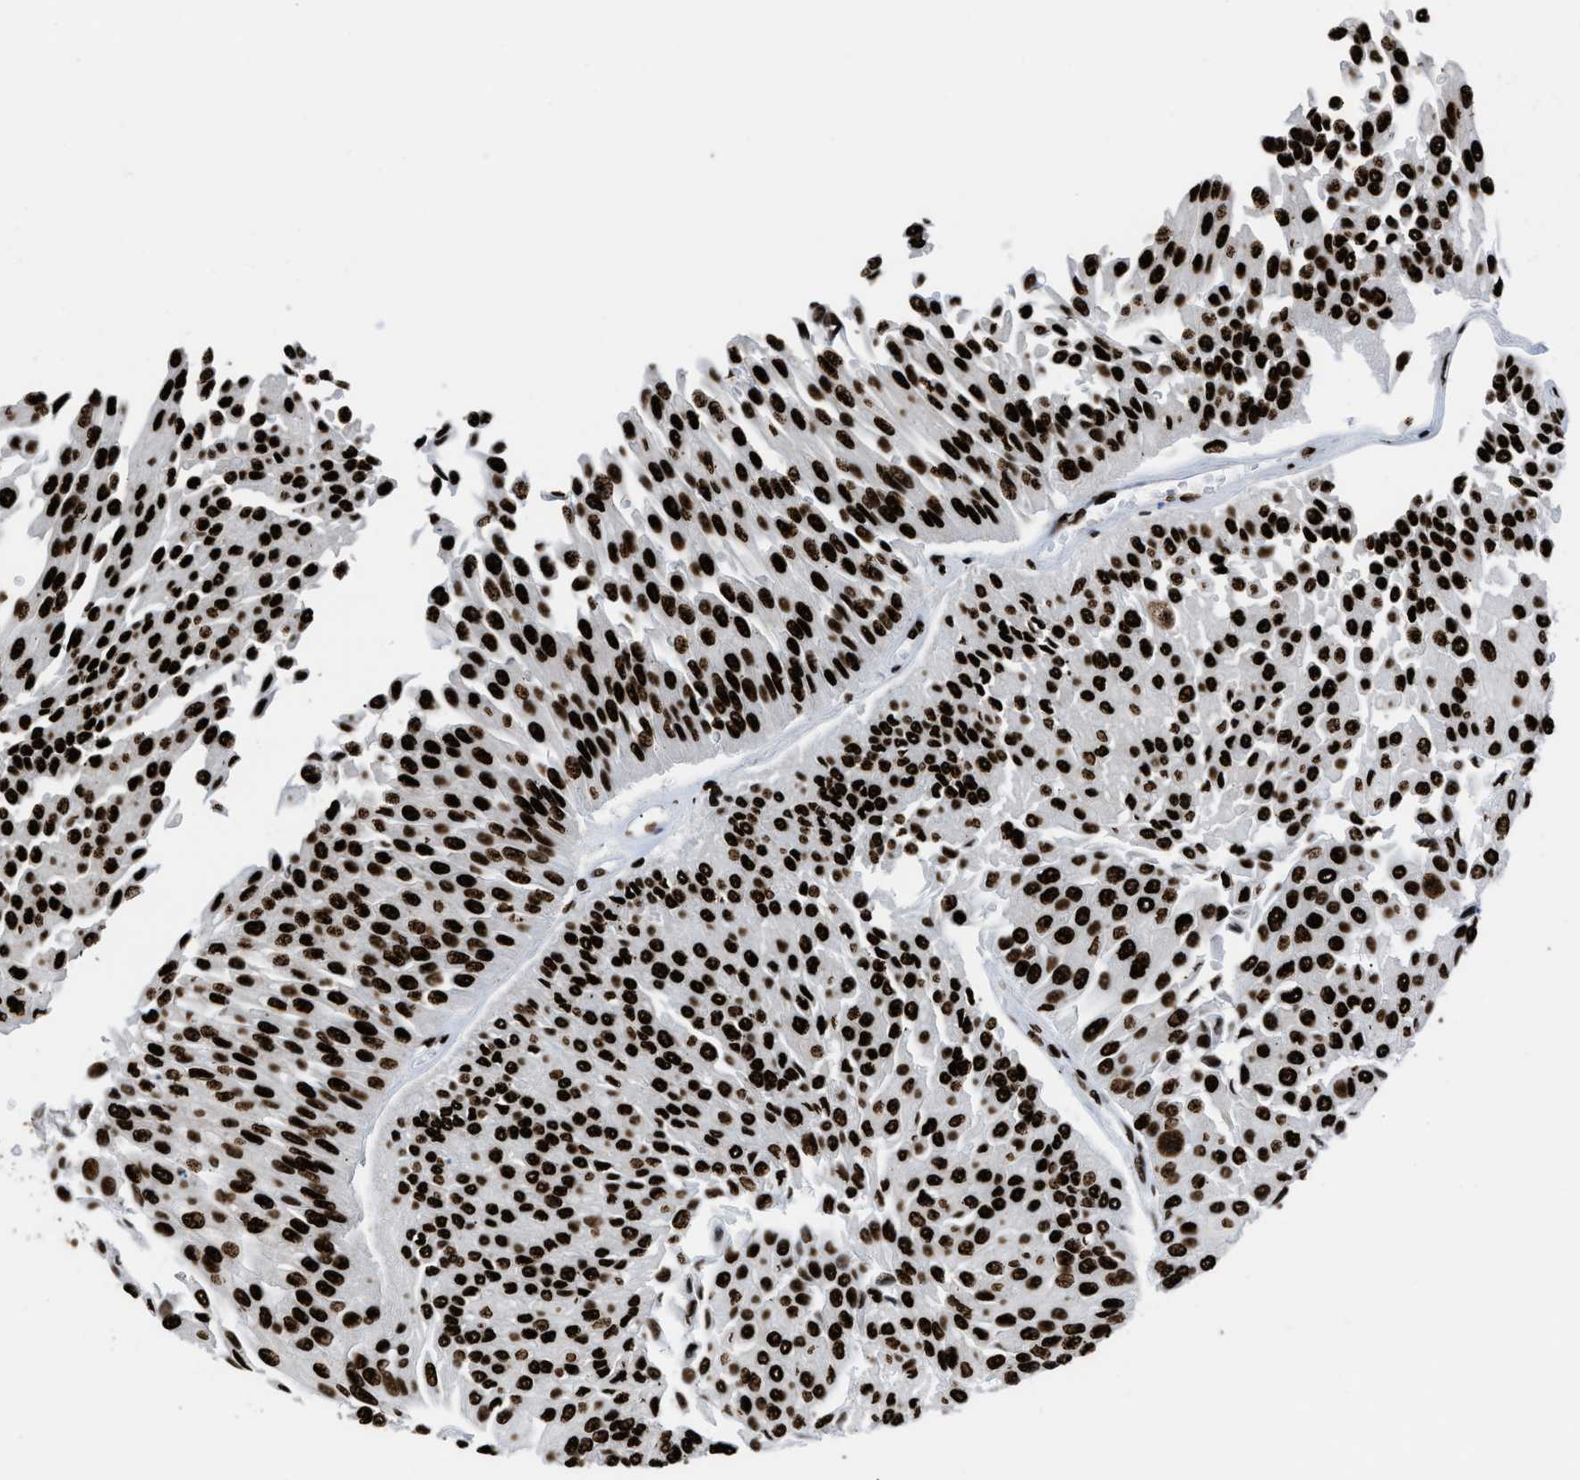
{"staining": {"intensity": "strong", "quantity": ">75%", "location": "nuclear"}, "tissue": "urothelial cancer", "cell_type": "Tumor cells", "image_type": "cancer", "snomed": [{"axis": "morphology", "description": "Urothelial carcinoma, Low grade"}, {"axis": "topography", "description": "Urinary bladder"}], "caption": "Urothelial cancer stained for a protein demonstrates strong nuclear positivity in tumor cells. The staining is performed using DAB brown chromogen to label protein expression. The nuclei are counter-stained blue using hematoxylin.", "gene": "HNRNPM", "patient": {"sex": "male", "age": 67}}